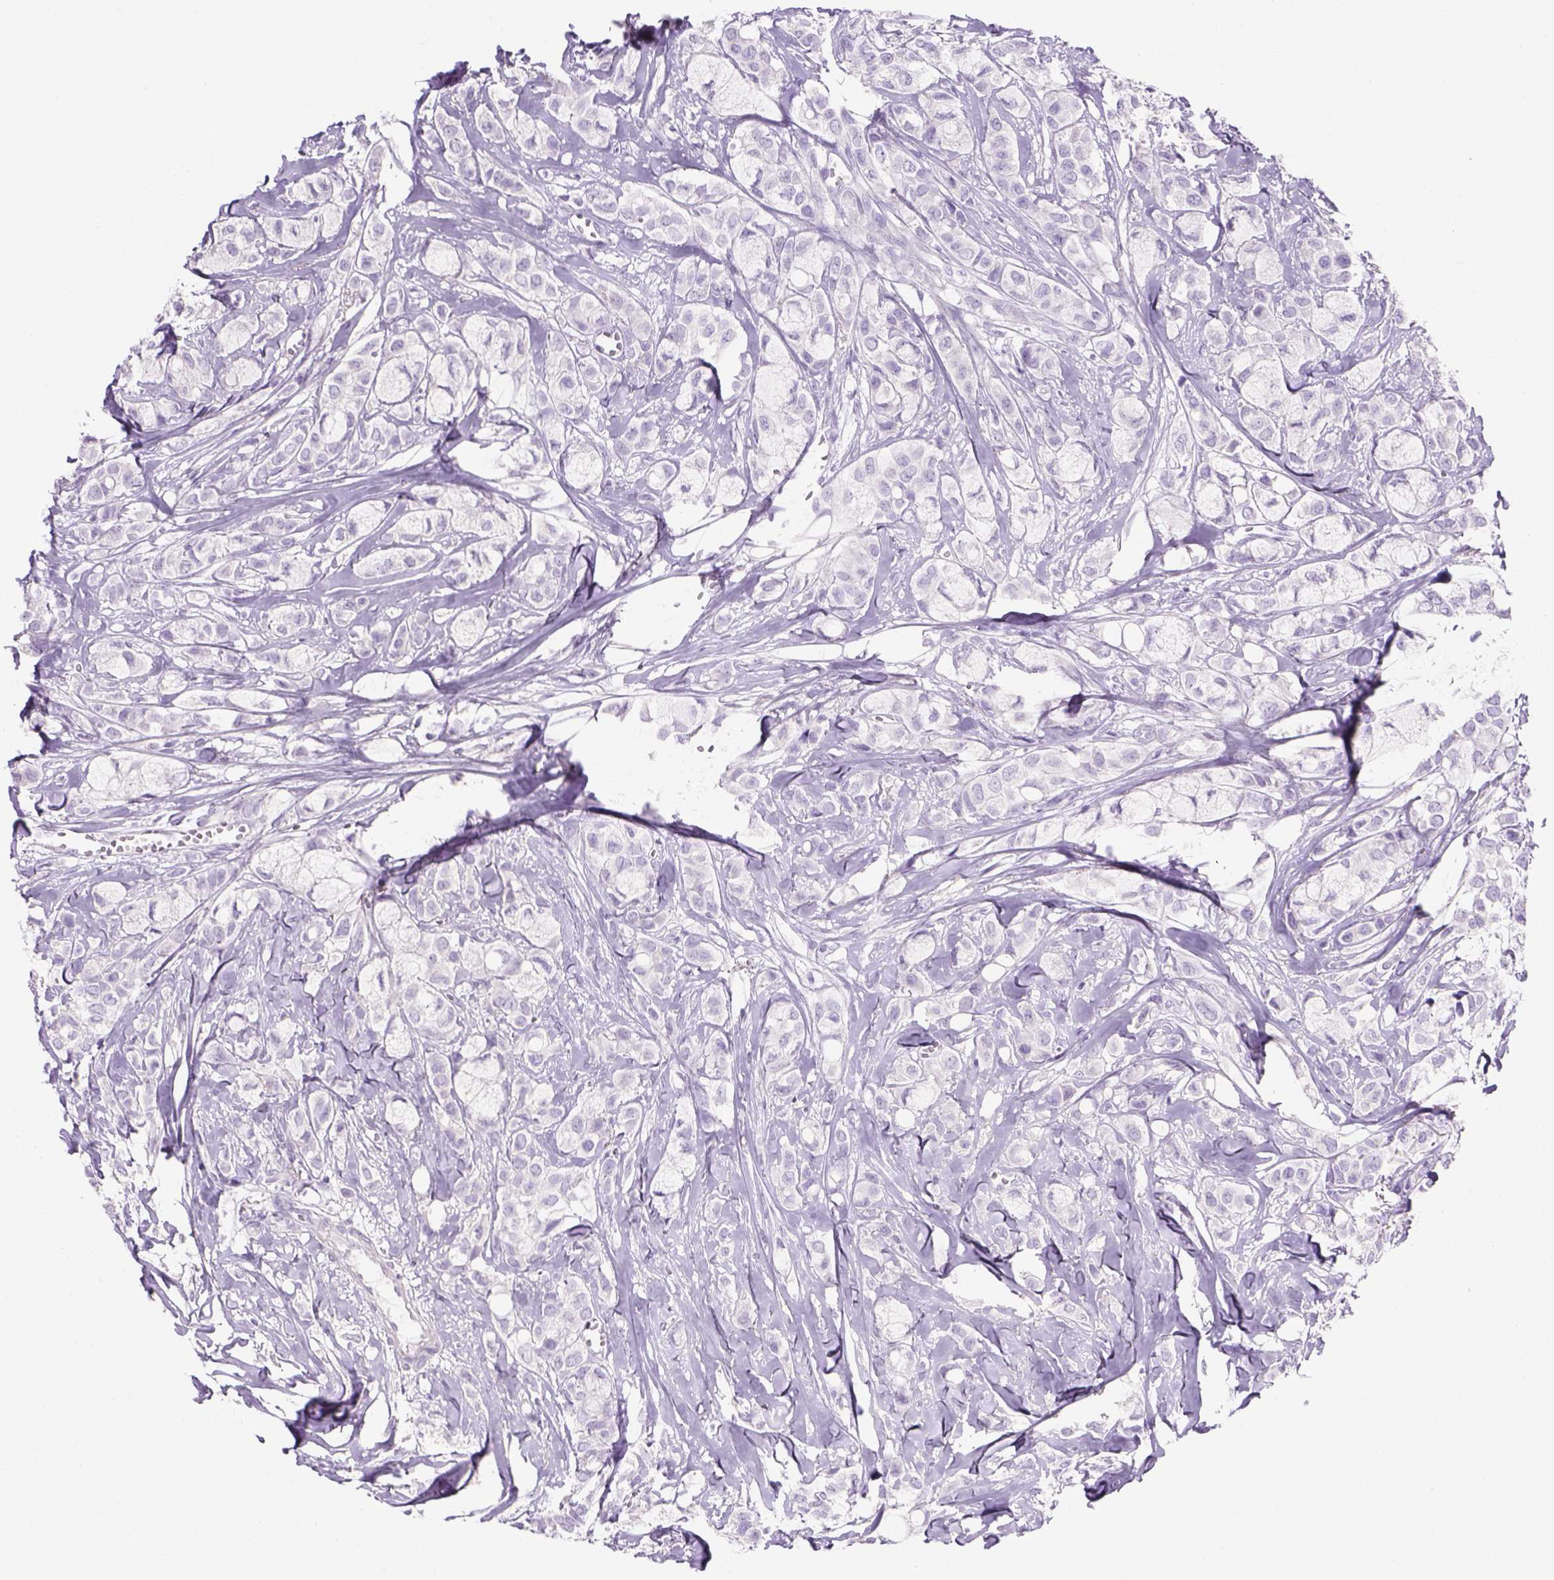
{"staining": {"intensity": "negative", "quantity": "none", "location": "none"}, "tissue": "breast cancer", "cell_type": "Tumor cells", "image_type": "cancer", "snomed": [{"axis": "morphology", "description": "Duct carcinoma"}, {"axis": "topography", "description": "Breast"}], "caption": "The photomicrograph displays no significant staining in tumor cells of breast intraductal carcinoma.", "gene": "TENM4", "patient": {"sex": "female", "age": 85}}